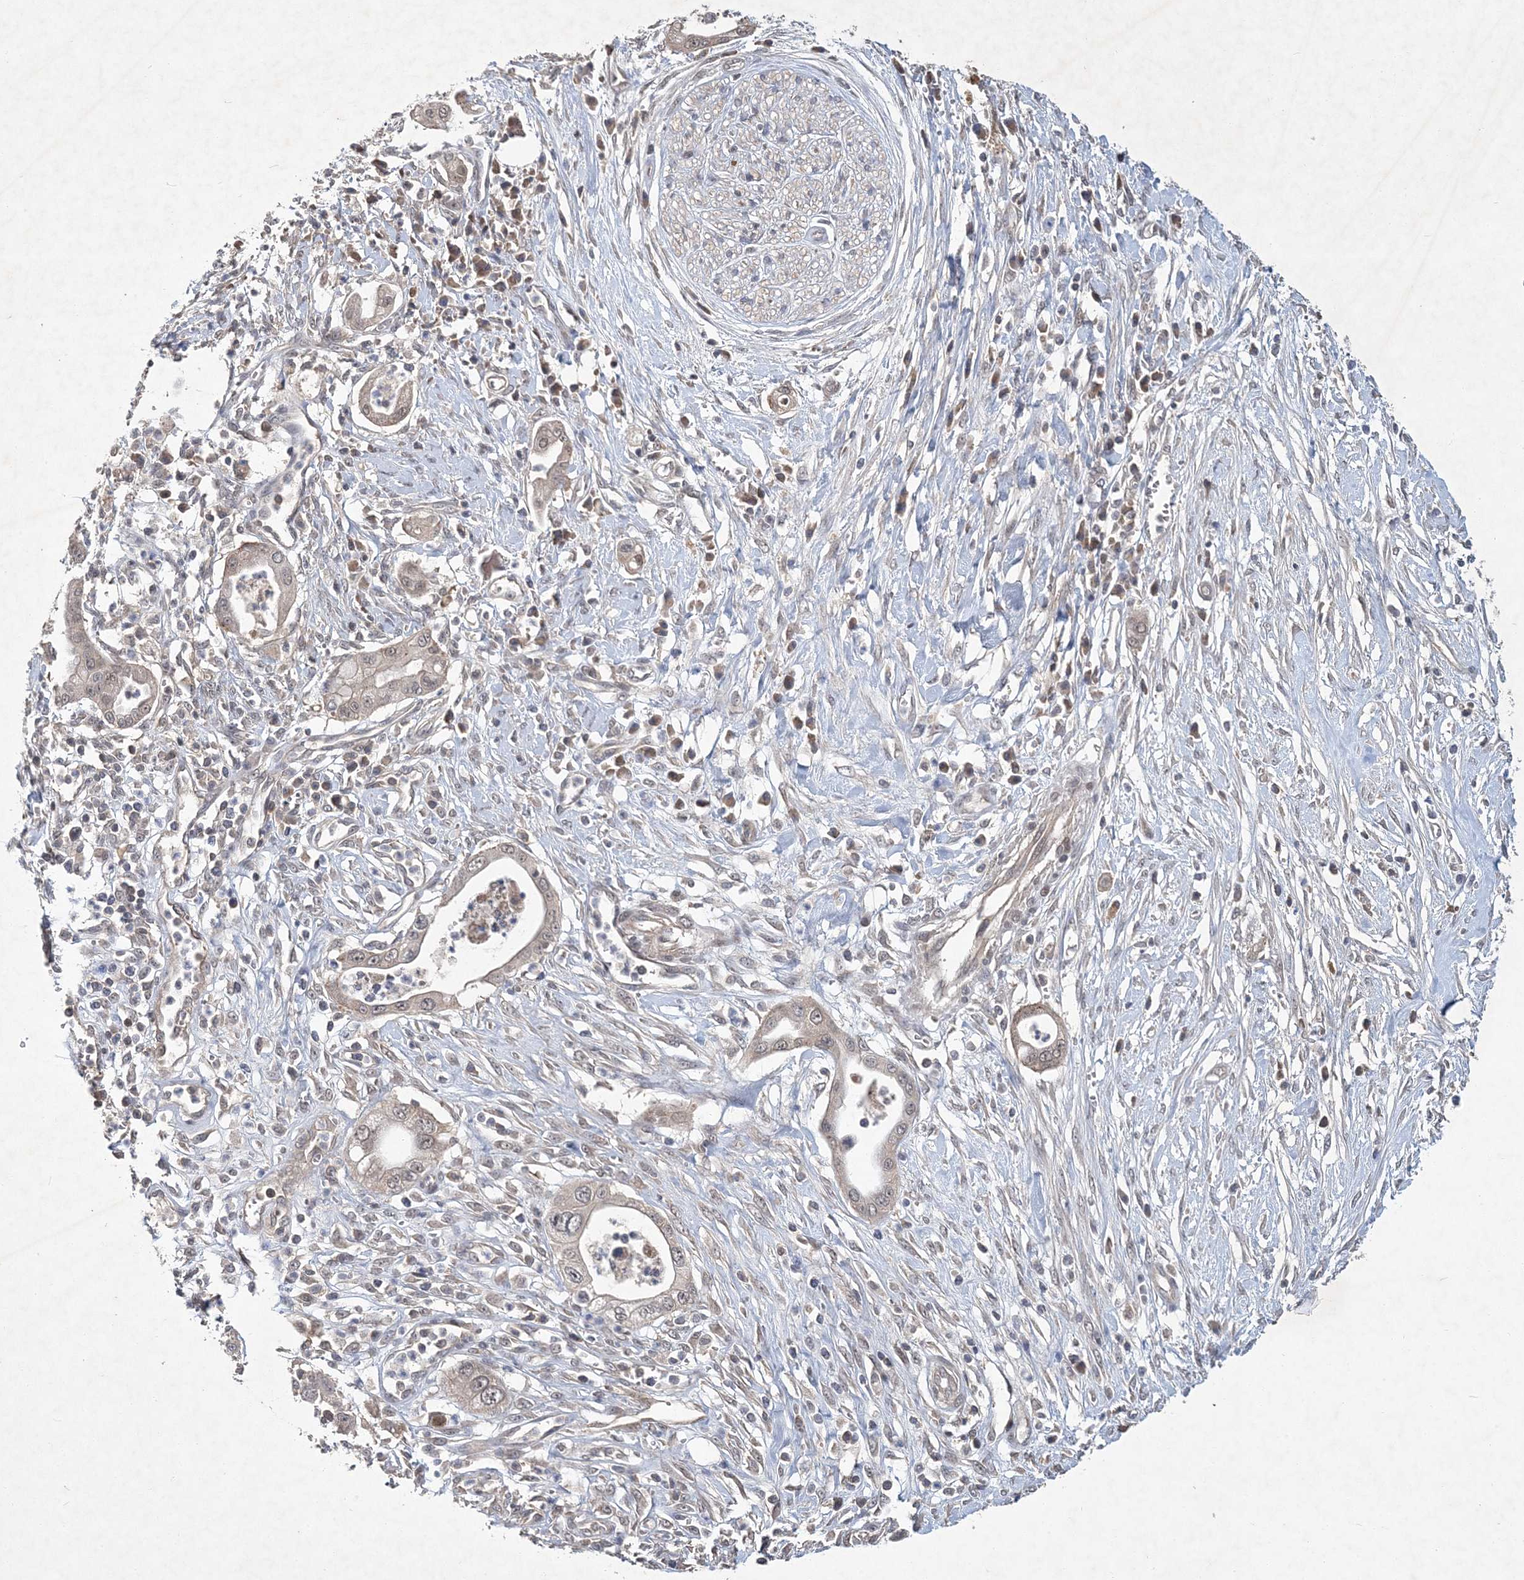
{"staining": {"intensity": "weak", "quantity": ">75%", "location": "nuclear"}, "tissue": "pancreatic cancer", "cell_type": "Tumor cells", "image_type": "cancer", "snomed": [{"axis": "morphology", "description": "Adenocarcinoma, NOS"}, {"axis": "topography", "description": "Pancreas"}], "caption": "About >75% of tumor cells in human adenocarcinoma (pancreatic) demonstrate weak nuclear protein staining as visualized by brown immunohistochemical staining.", "gene": "RNF25", "patient": {"sex": "male", "age": 68}}